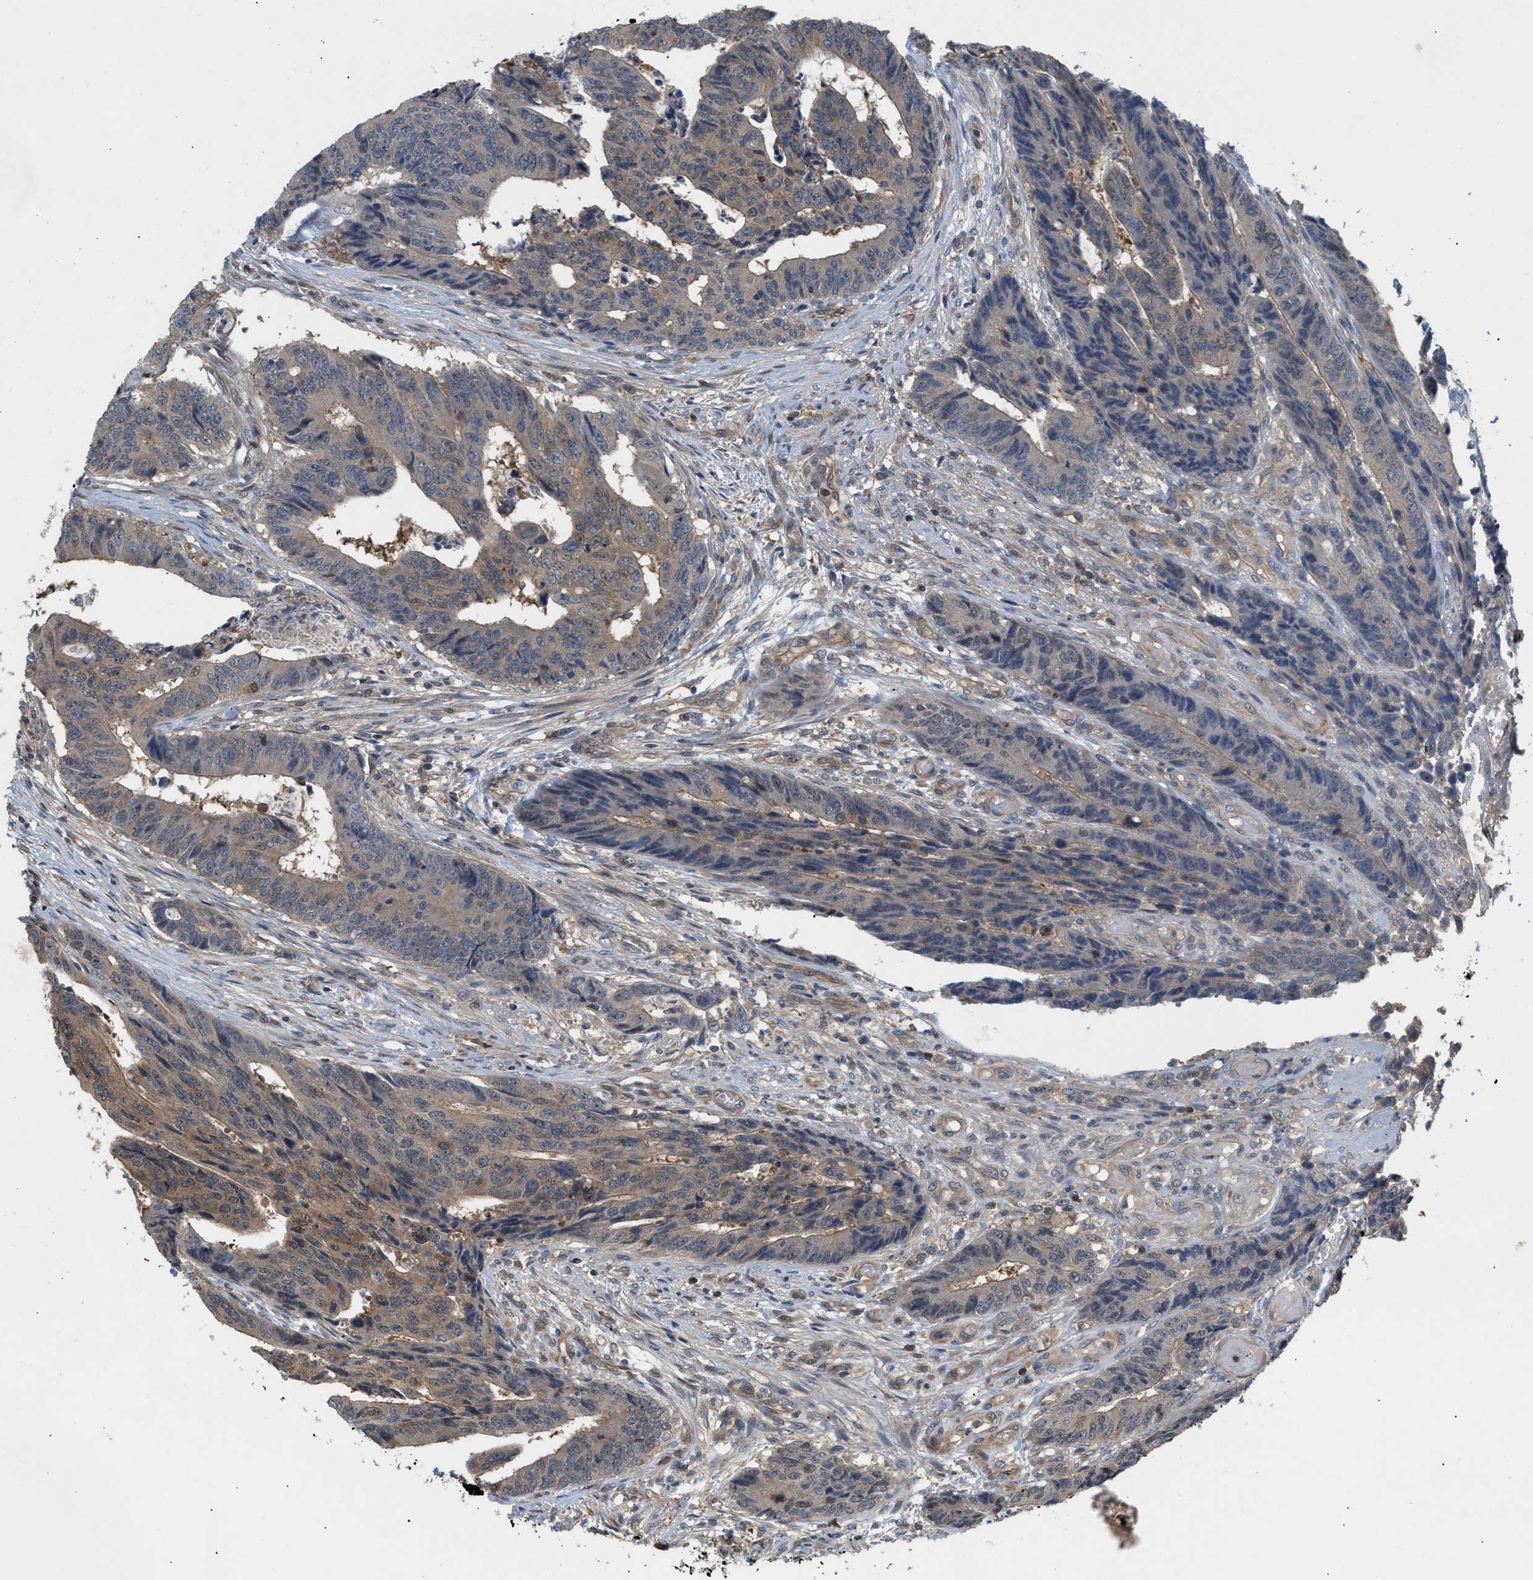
{"staining": {"intensity": "weak", "quantity": ">75%", "location": "cytoplasmic/membranous"}, "tissue": "colorectal cancer", "cell_type": "Tumor cells", "image_type": "cancer", "snomed": [{"axis": "morphology", "description": "Adenocarcinoma, NOS"}, {"axis": "topography", "description": "Rectum"}], "caption": "Immunohistochemistry of colorectal adenocarcinoma exhibits low levels of weak cytoplasmic/membranous expression in approximately >75% of tumor cells. (IHC, brightfield microscopy, high magnification).", "gene": "GLOD4", "patient": {"sex": "male", "age": 84}}